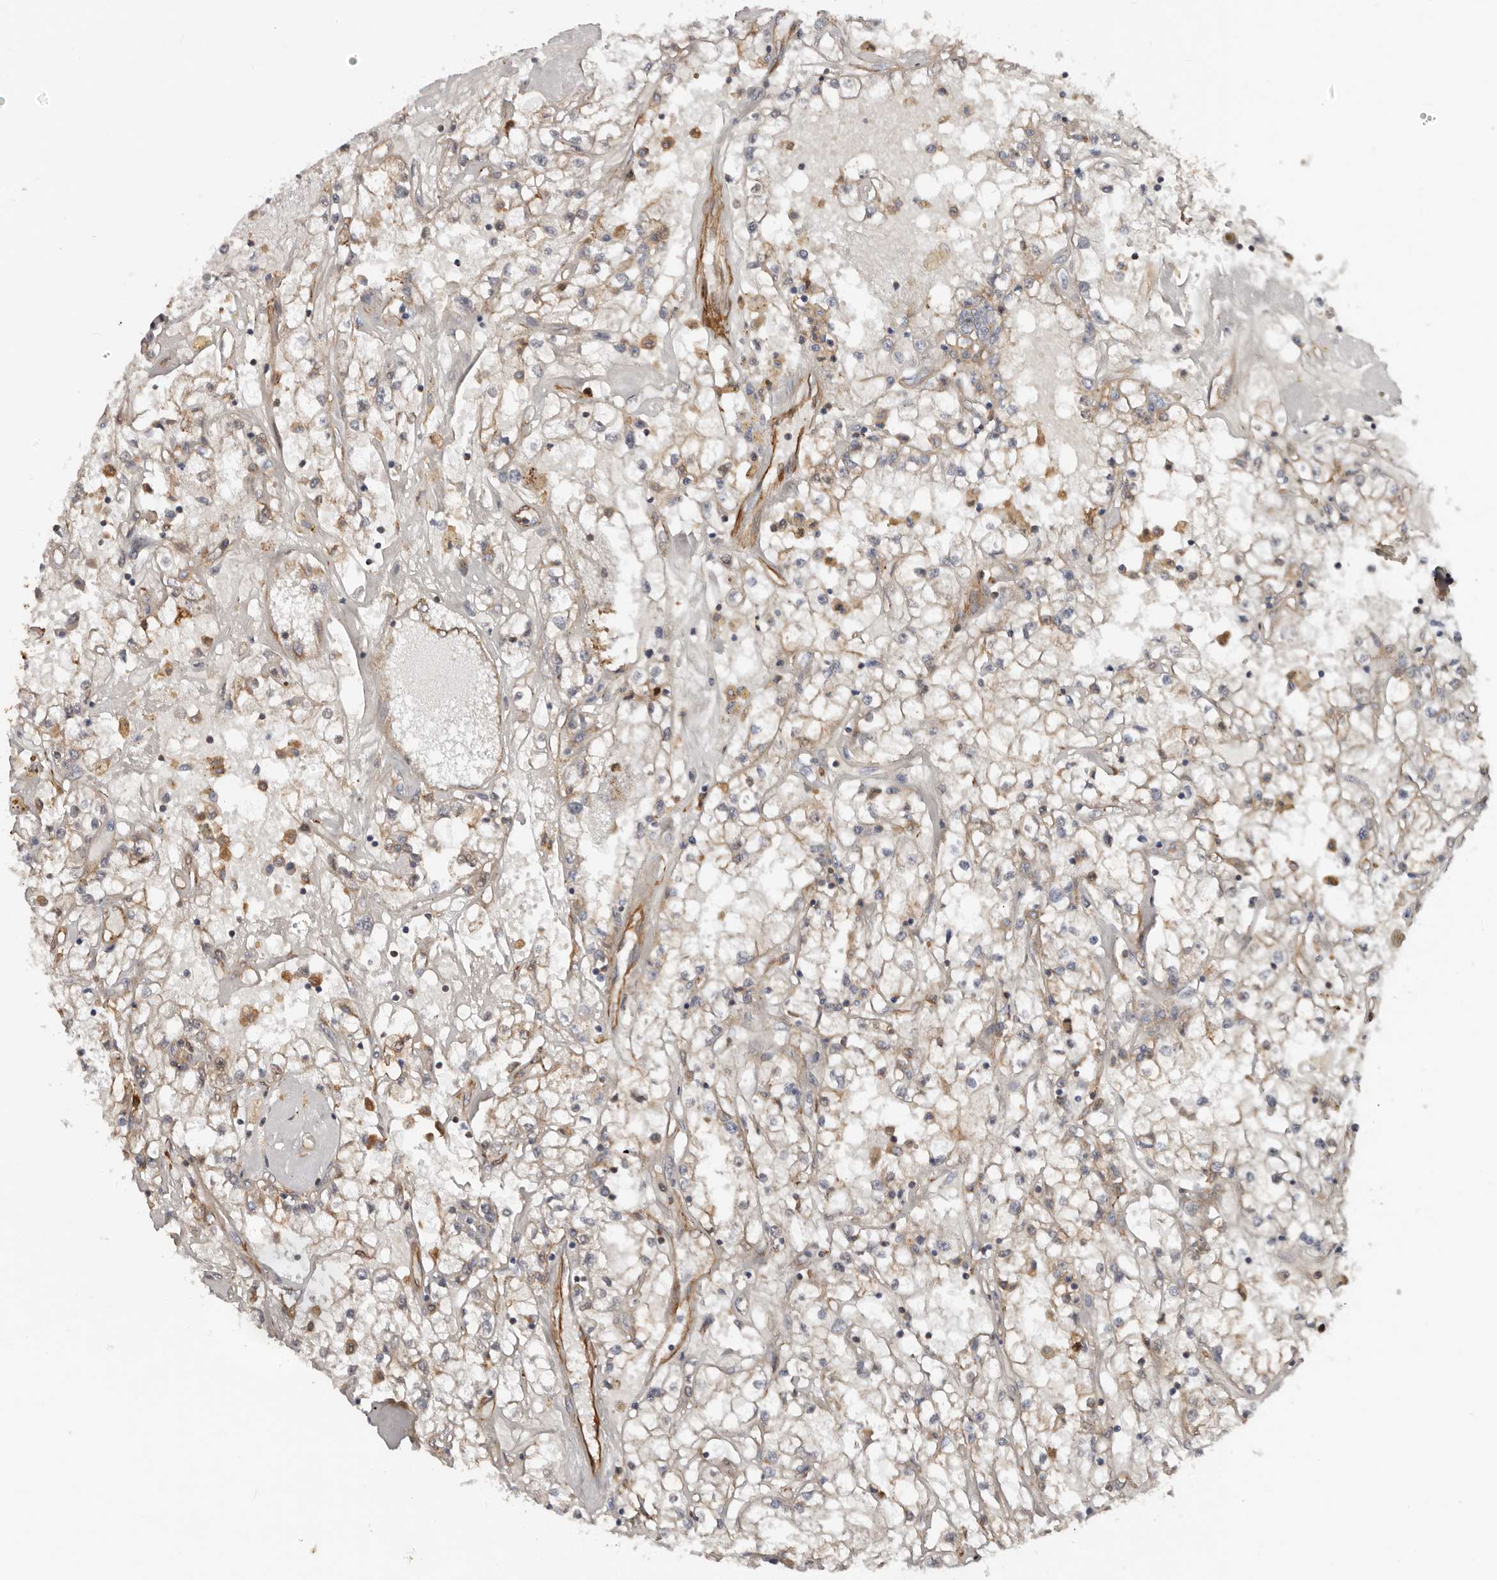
{"staining": {"intensity": "weak", "quantity": "25%-75%", "location": "cytoplasmic/membranous"}, "tissue": "renal cancer", "cell_type": "Tumor cells", "image_type": "cancer", "snomed": [{"axis": "morphology", "description": "Adenocarcinoma, NOS"}, {"axis": "topography", "description": "Kidney"}], "caption": "The immunohistochemical stain shows weak cytoplasmic/membranous expression in tumor cells of renal cancer (adenocarcinoma) tissue.", "gene": "TMC7", "patient": {"sex": "male", "age": 56}}